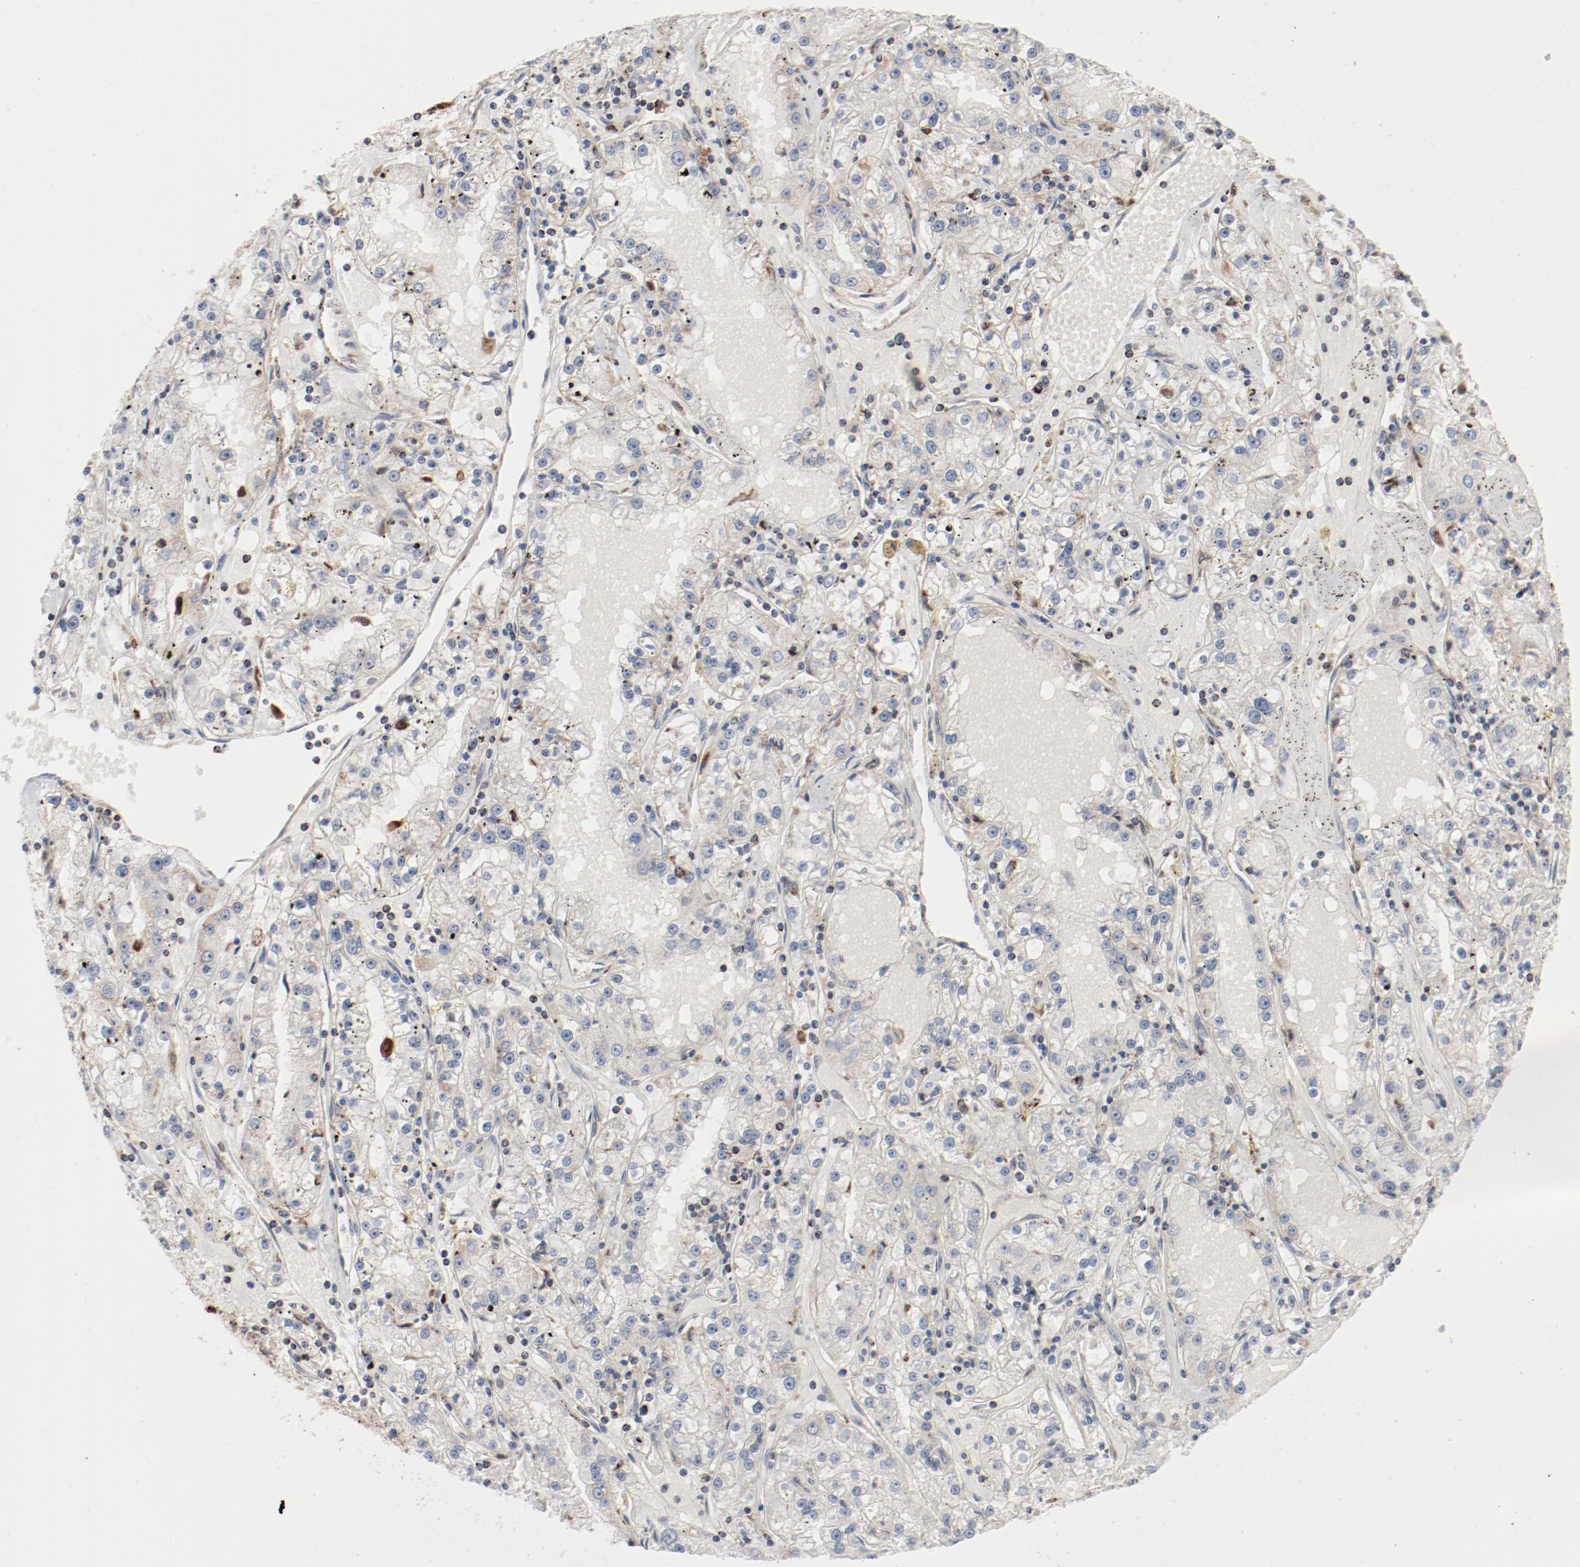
{"staining": {"intensity": "weak", "quantity": "<25%", "location": "cytoplasmic/membranous"}, "tissue": "renal cancer", "cell_type": "Tumor cells", "image_type": "cancer", "snomed": [{"axis": "morphology", "description": "Adenocarcinoma, NOS"}, {"axis": "topography", "description": "Kidney"}], "caption": "Immunohistochemistry (IHC) of human renal adenocarcinoma demonstrates no positivity in tumor cells.", "gene": "SETD3", "patient": {"sex": "male", "age": 56}}